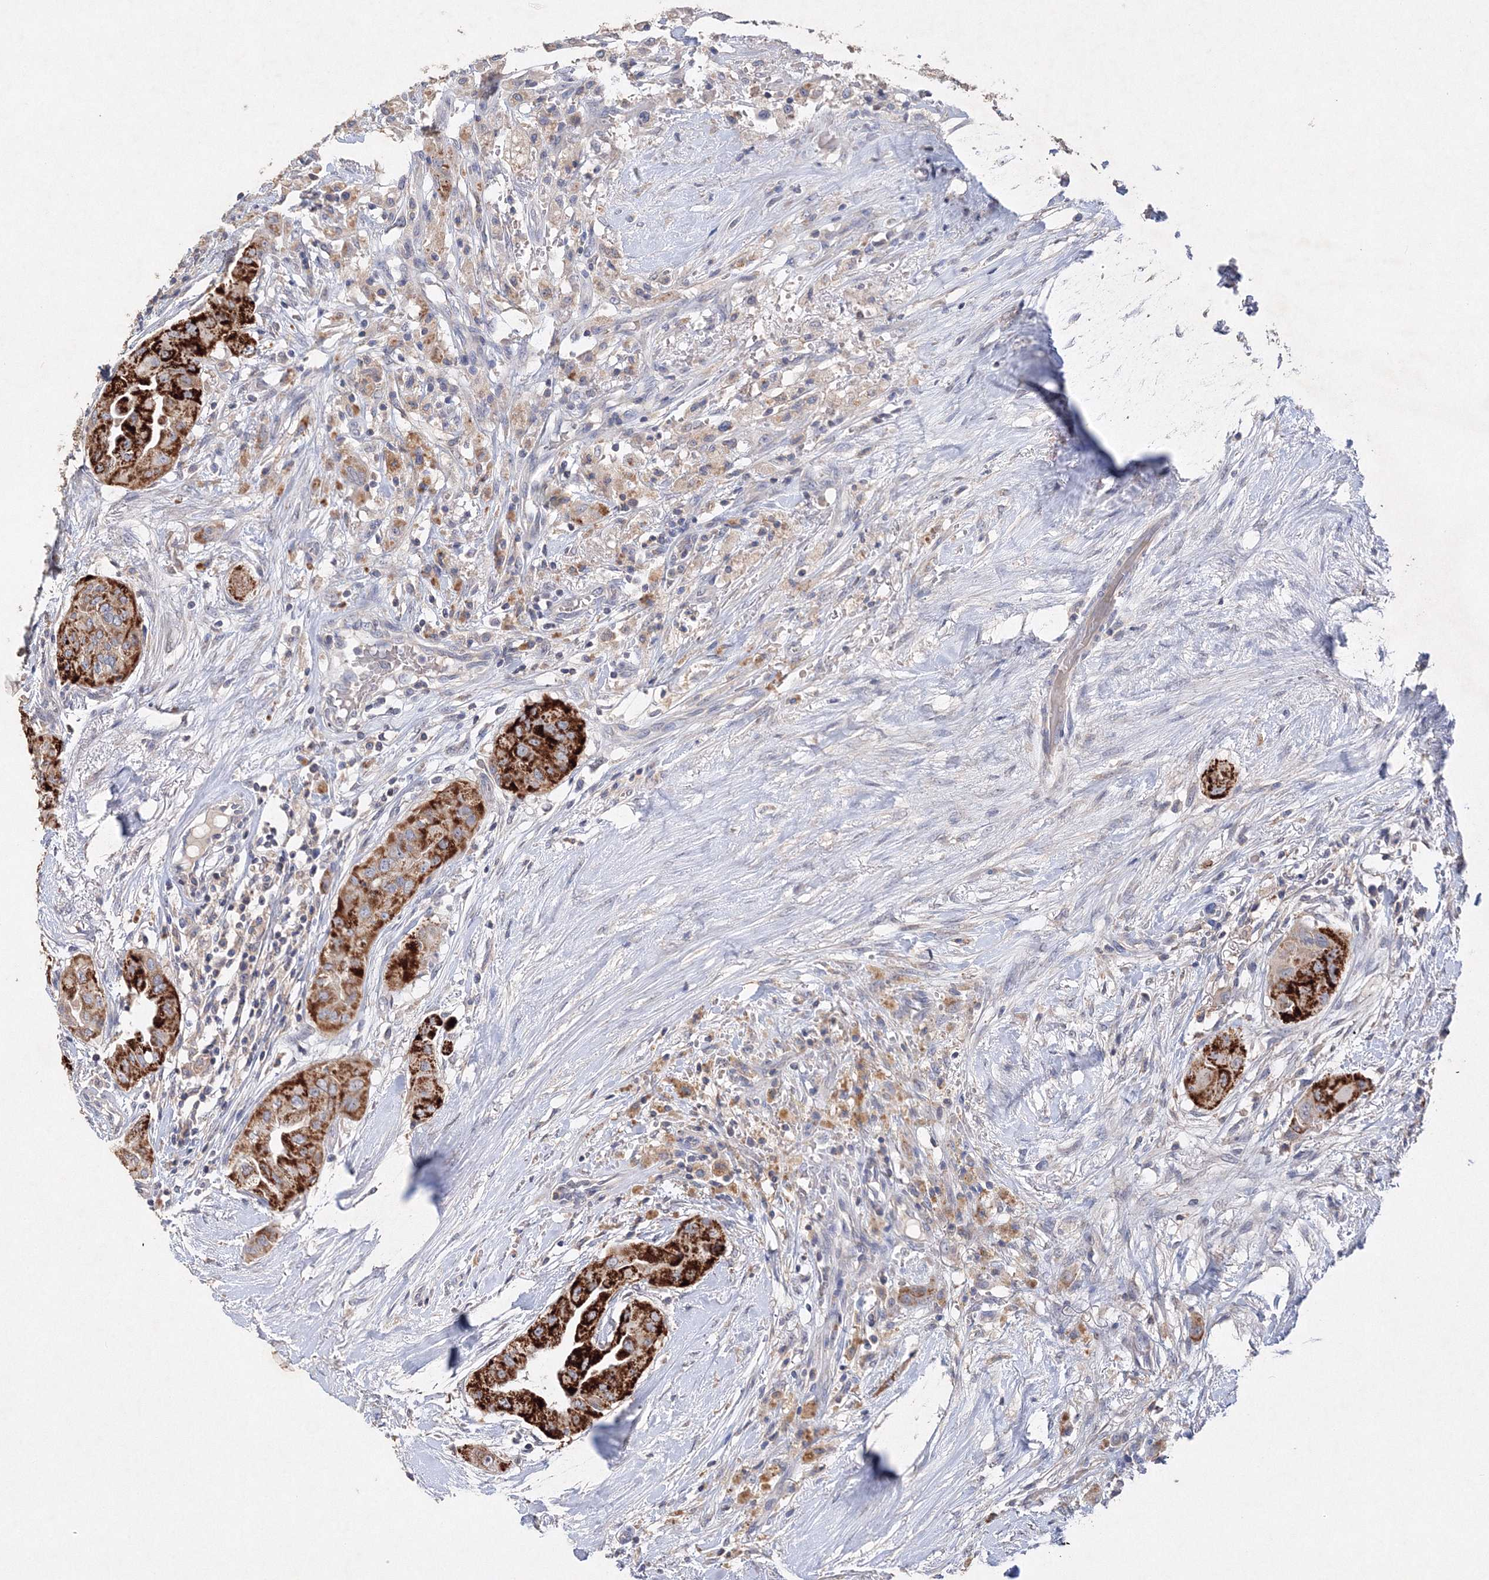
{"staining": {"intensity": "strong", "quantity": ">75%", "location": "cytoplasmic/membranous"}, "tissue": "thyroid cancer", "cell_type": "Tumor cells", "image_type": "cancer", "snomed": [{"axis": "morphology", "description": "Papillary adenocarcinoma, NOS"}, {"axis": "topography", "description": "Thyroid gland"}], "caption": "IHC image of neoplastic tissue: human papillary adenocarcinoma (thyroid) stained using IHC exhibits high levels of strong protein expression localized specifically in the cytoplasmic/membranous of tumor cells, appearing as a cytoplasmic/membranous brown color.", "gene": "GLS", "patient": {"sex": "female", "age": 59}}